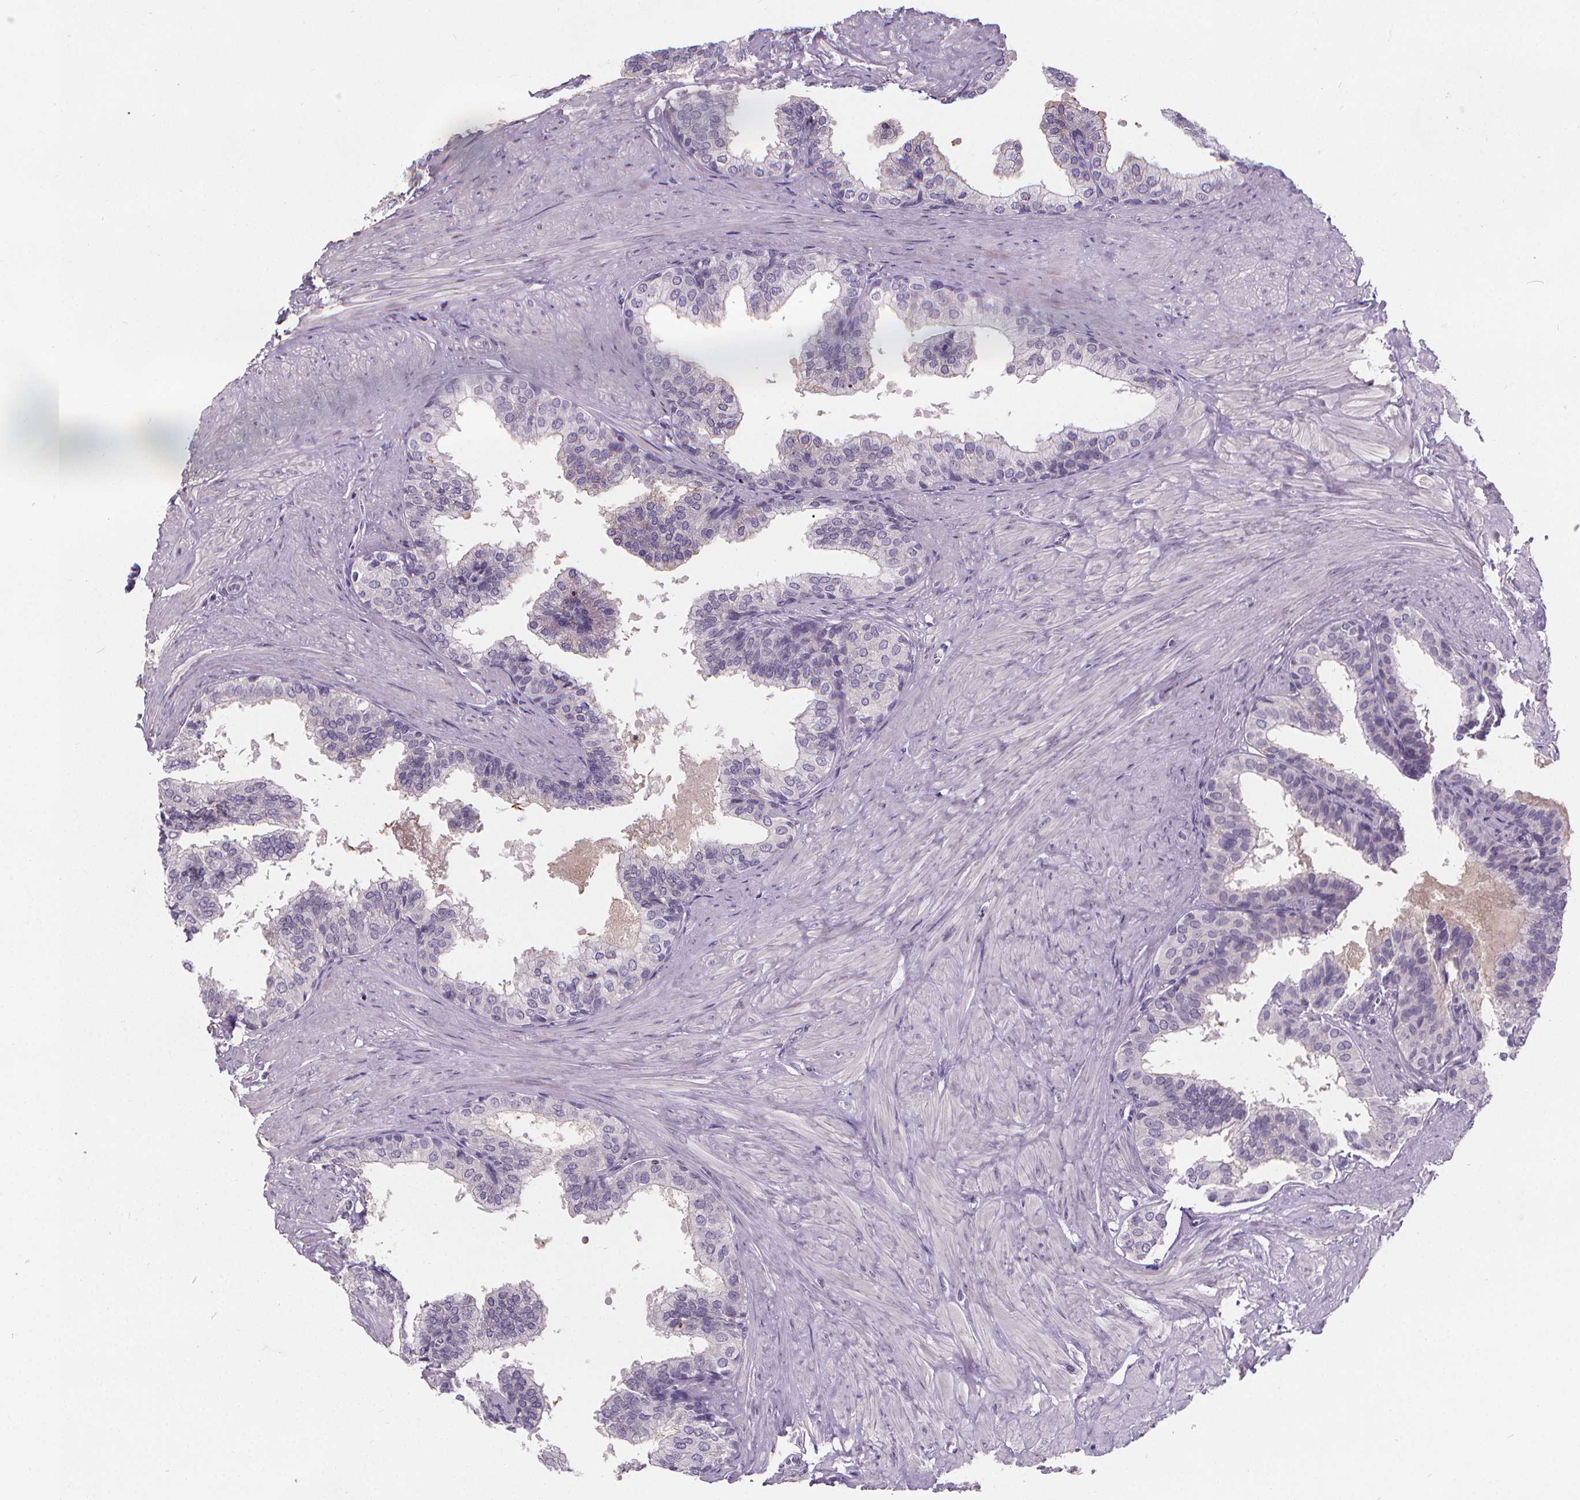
{"staining": {"intensity": "negative", "quantity": "none", "location": "none"}, "tissue": "prostate", "cell_type": "Glandular cells", "image_type": "normal", "snomed": [{"axis": "morphology", "description": "Normal tissue, NOS"}, {"axis": "topography", "description": "Prostate"}, {"axis": "topography", "description": "Peripheral nerve tissue"}], "caption": "Immunohistochemical staining of normal prostate exhibits no significant positivity in glandular cells. The staining is performed using DAB brown chromogen with nuclei counter-stained in using hematoxylin.", "gene": "ATP6V1D", "patient": {"sex": "male", "age": 55}}